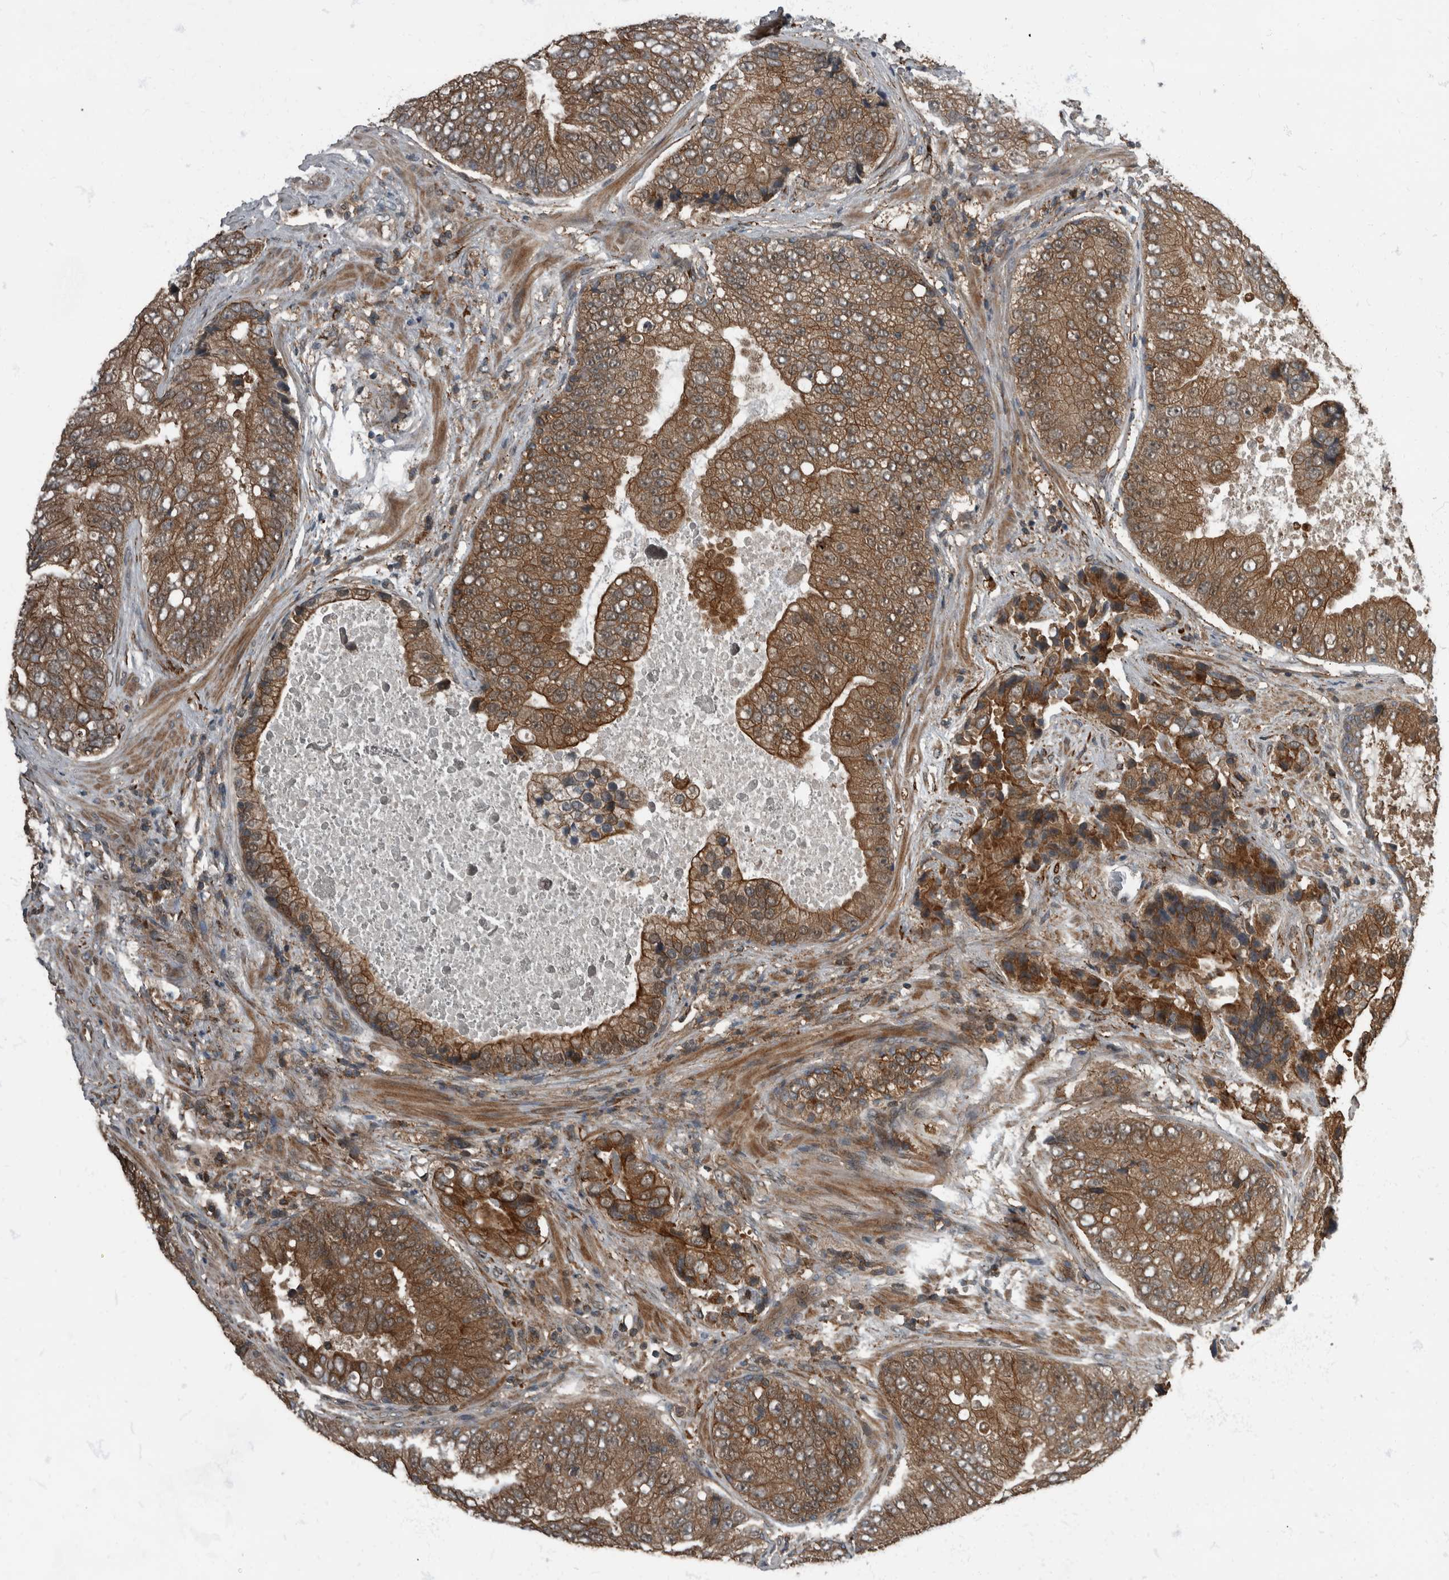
{"staining": {"intensity": "strong", "quantity": ">75%", "location": "cytoplasmic/membranous"}, "tissue": "prostate cancer", "cell_type": "Tumor cells", "image_type": "cancer", "snomed": [{"axis": "morphology", "description": "Adenocarcinoma, High grade"}, {"axis": "topography", "description": "Prostate"}], "caption": "An immunohistochemistry micrograph of tumor tissue is shown. Protein staining in brown shows strong cytoplasmic/membranous positivity in prostate cancer (high-grade adenocarcinoma) within tumor cells.", "gene": "RABGGTB", "patient": {"sex": "male", "age": 70}}